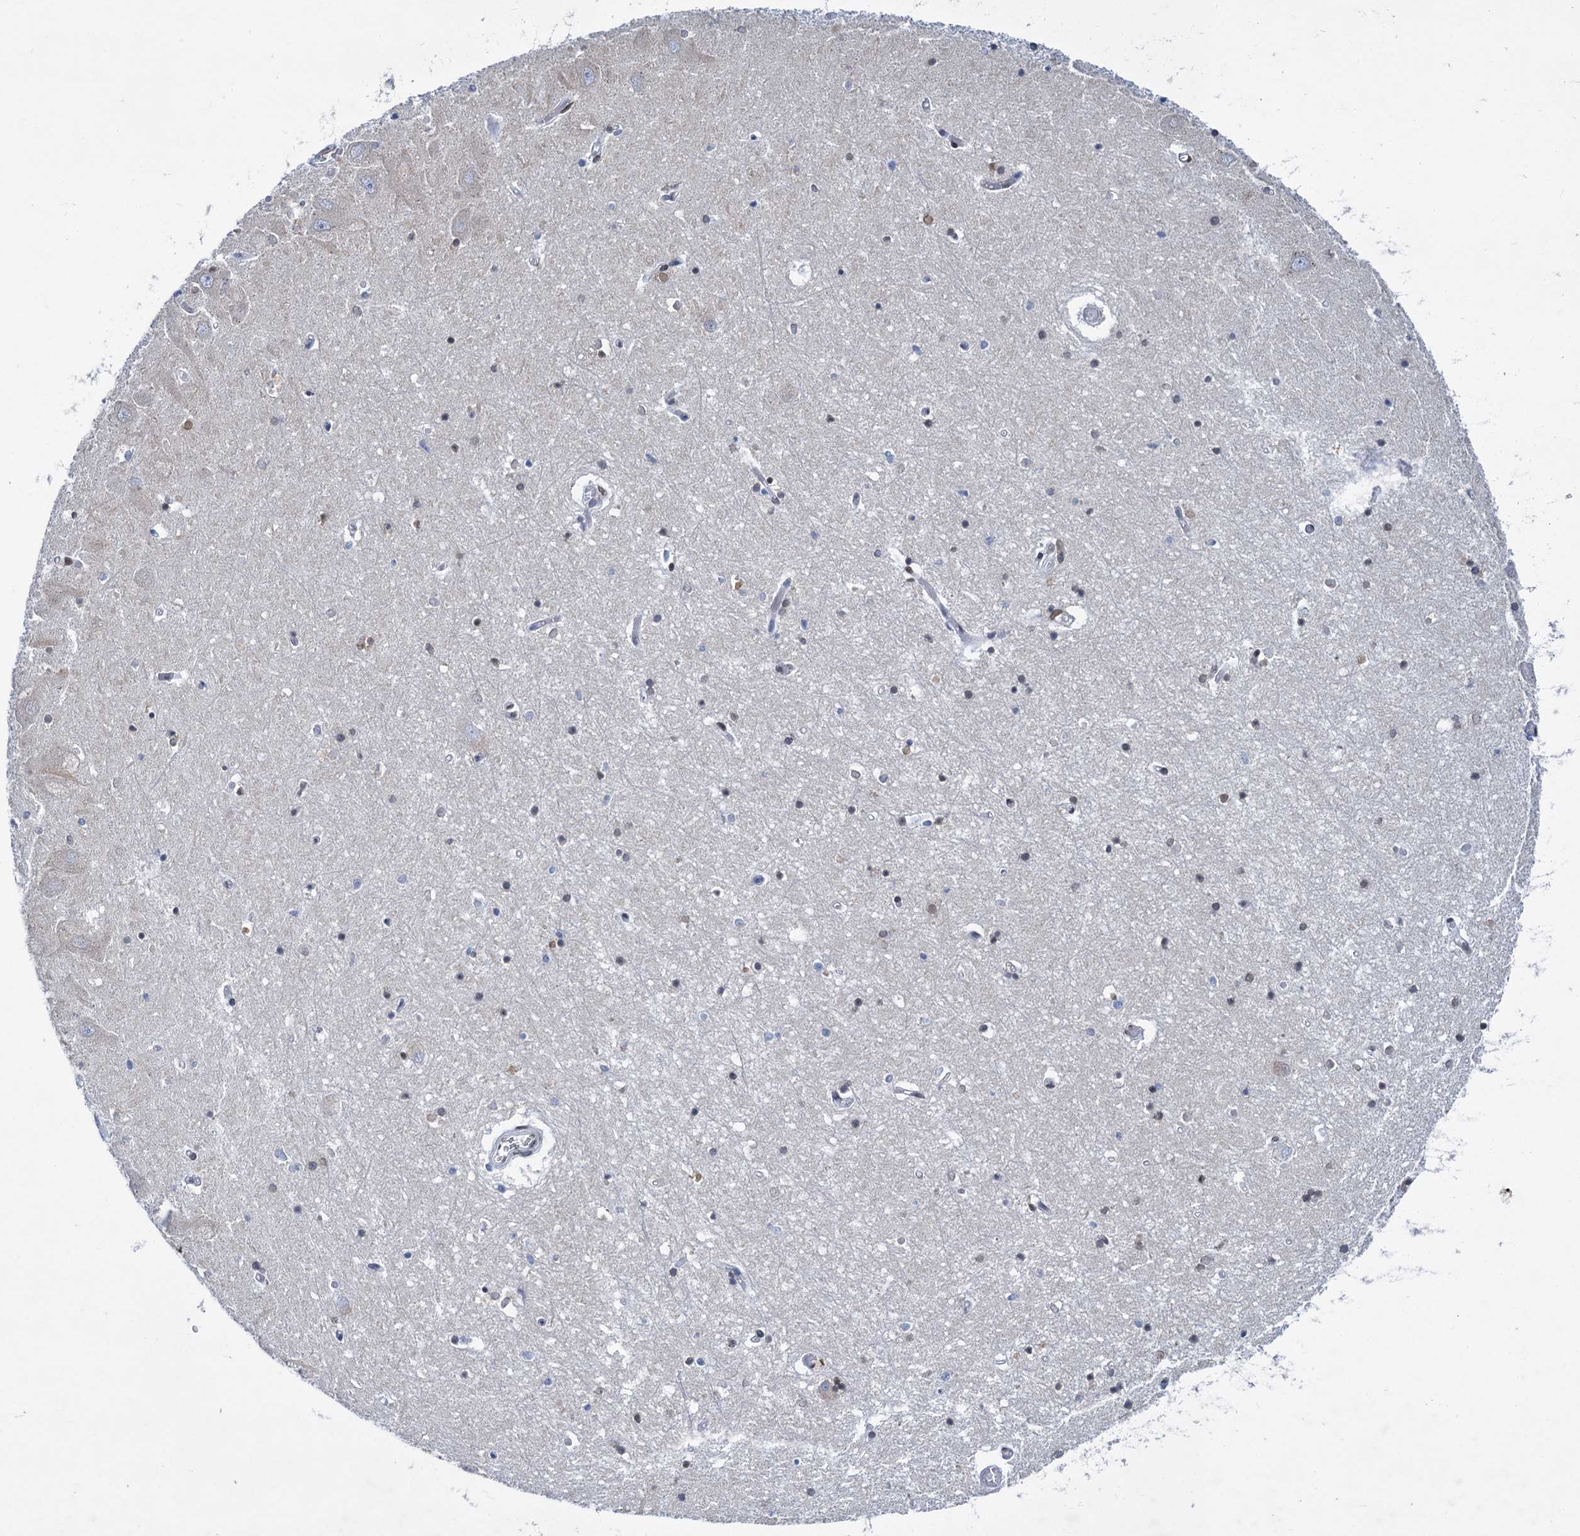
{"staining": {"intensity": "weak", "quantity": "<25%", "location": "cytoplasmic/membranous"}, "tissue": "hippocampus", "cell_type": "Glial cells", "image_type": "normal", "snomed": [{"axis": "morphology", "description": "Normal tissue, NOS"}, {"axis": "topography", "description": "Hippocampus"}], "caption": "The histopathology image shows no significant expression in glial cells of hippocampus.", "gene": "PRSS35", "patient": {"sex": "male", "age": 70}}